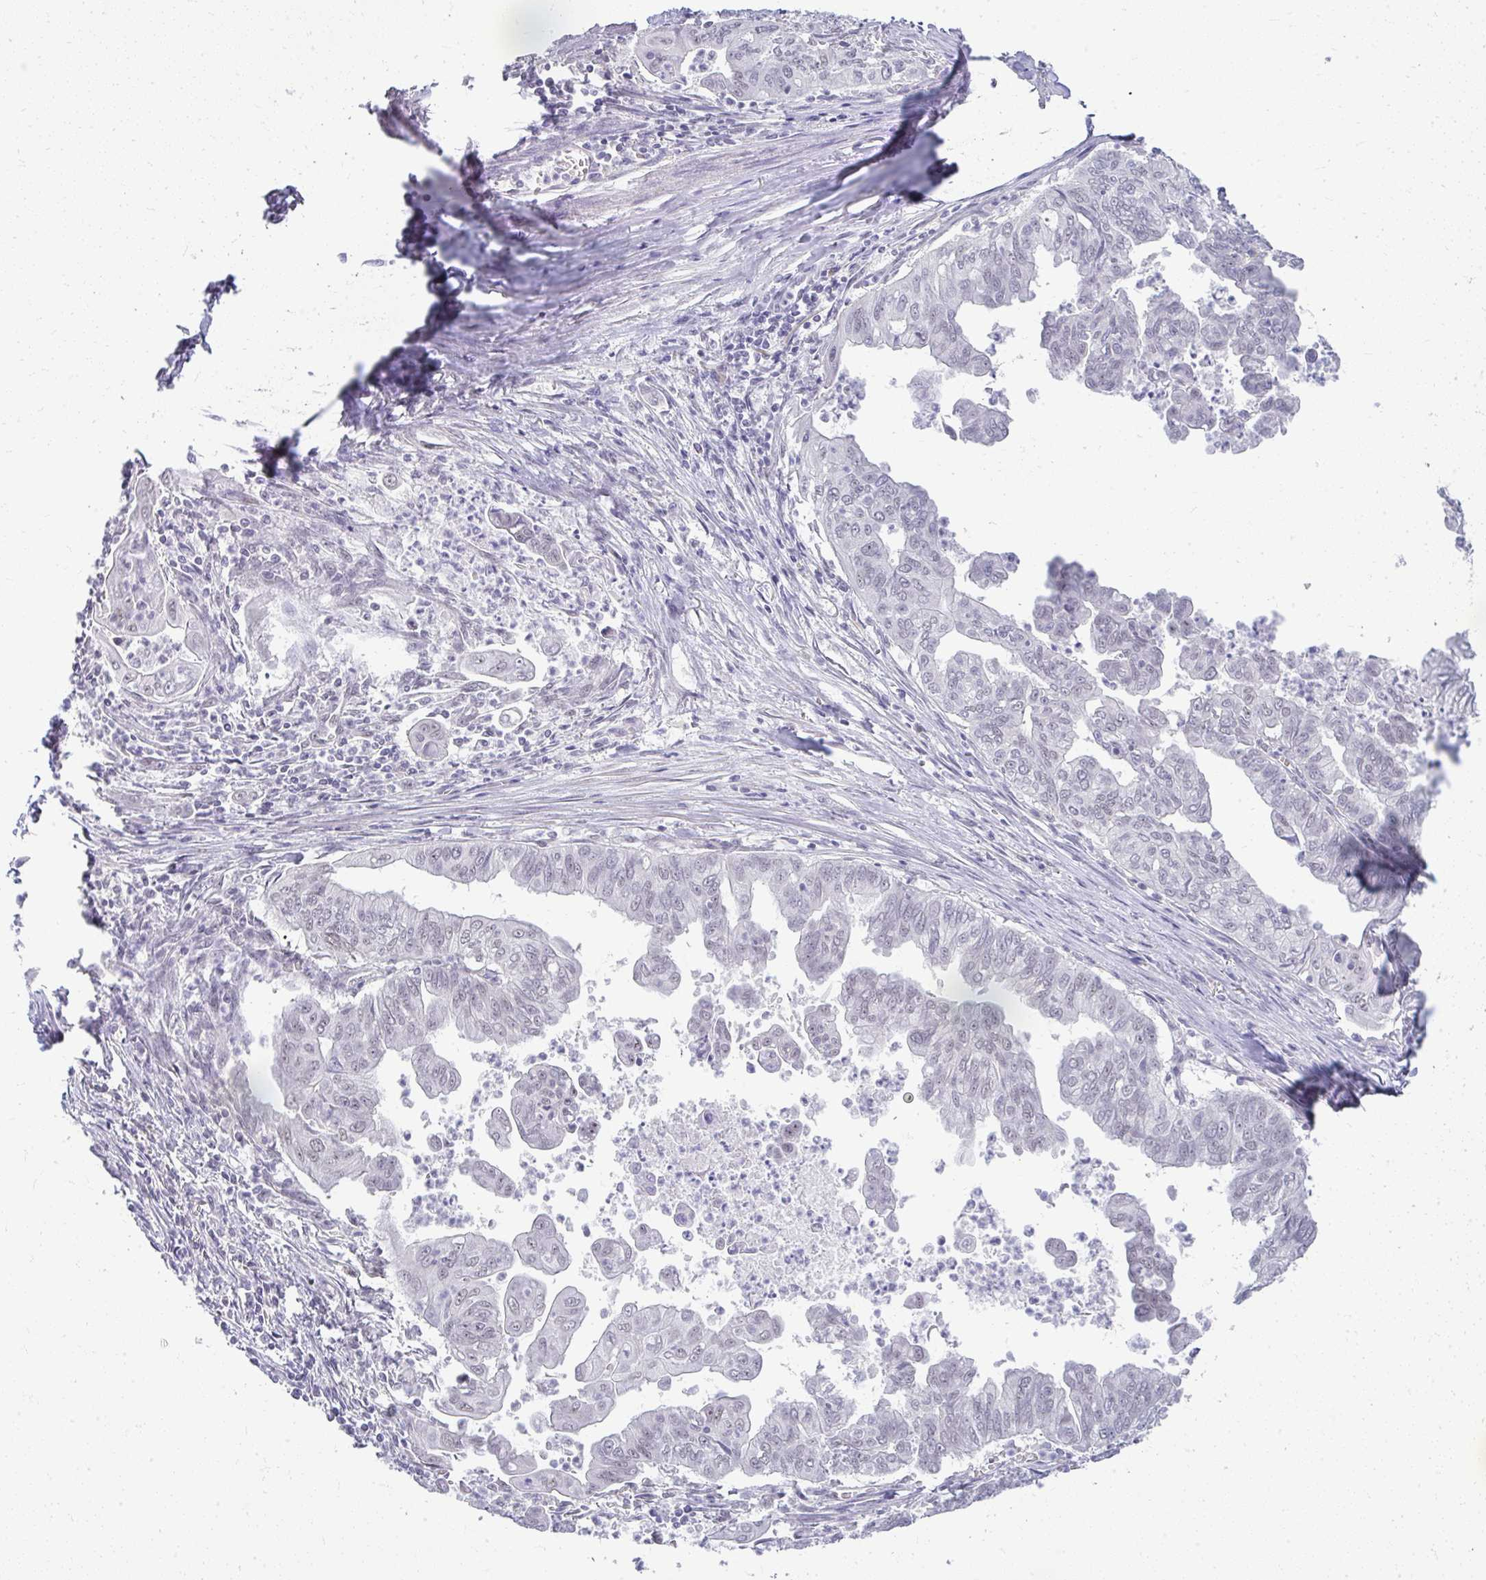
{"staining": {"intensity": "negative", "quantity": "none", "location": "none"}, "tissue": "stomach cancer", "cell_type": "Tumor cells", "image_type": "cancer", "snomed": [{"axis": "morphology", "description": "Adenocarcinoma, NOS"}, {"axis": "topography", "description": "Stomach, upper"}], "caption": "Histopathology image shows no significant protein positivity in tumor cells of stomach cancer. The staining was performed using DAB to visualize the protein expression in brown, while the nuclei were stained in blue with hematoxylin (Magnification: 20x).", "gene": "TEX33", "patient": {"sex": "male", "age": 80}}